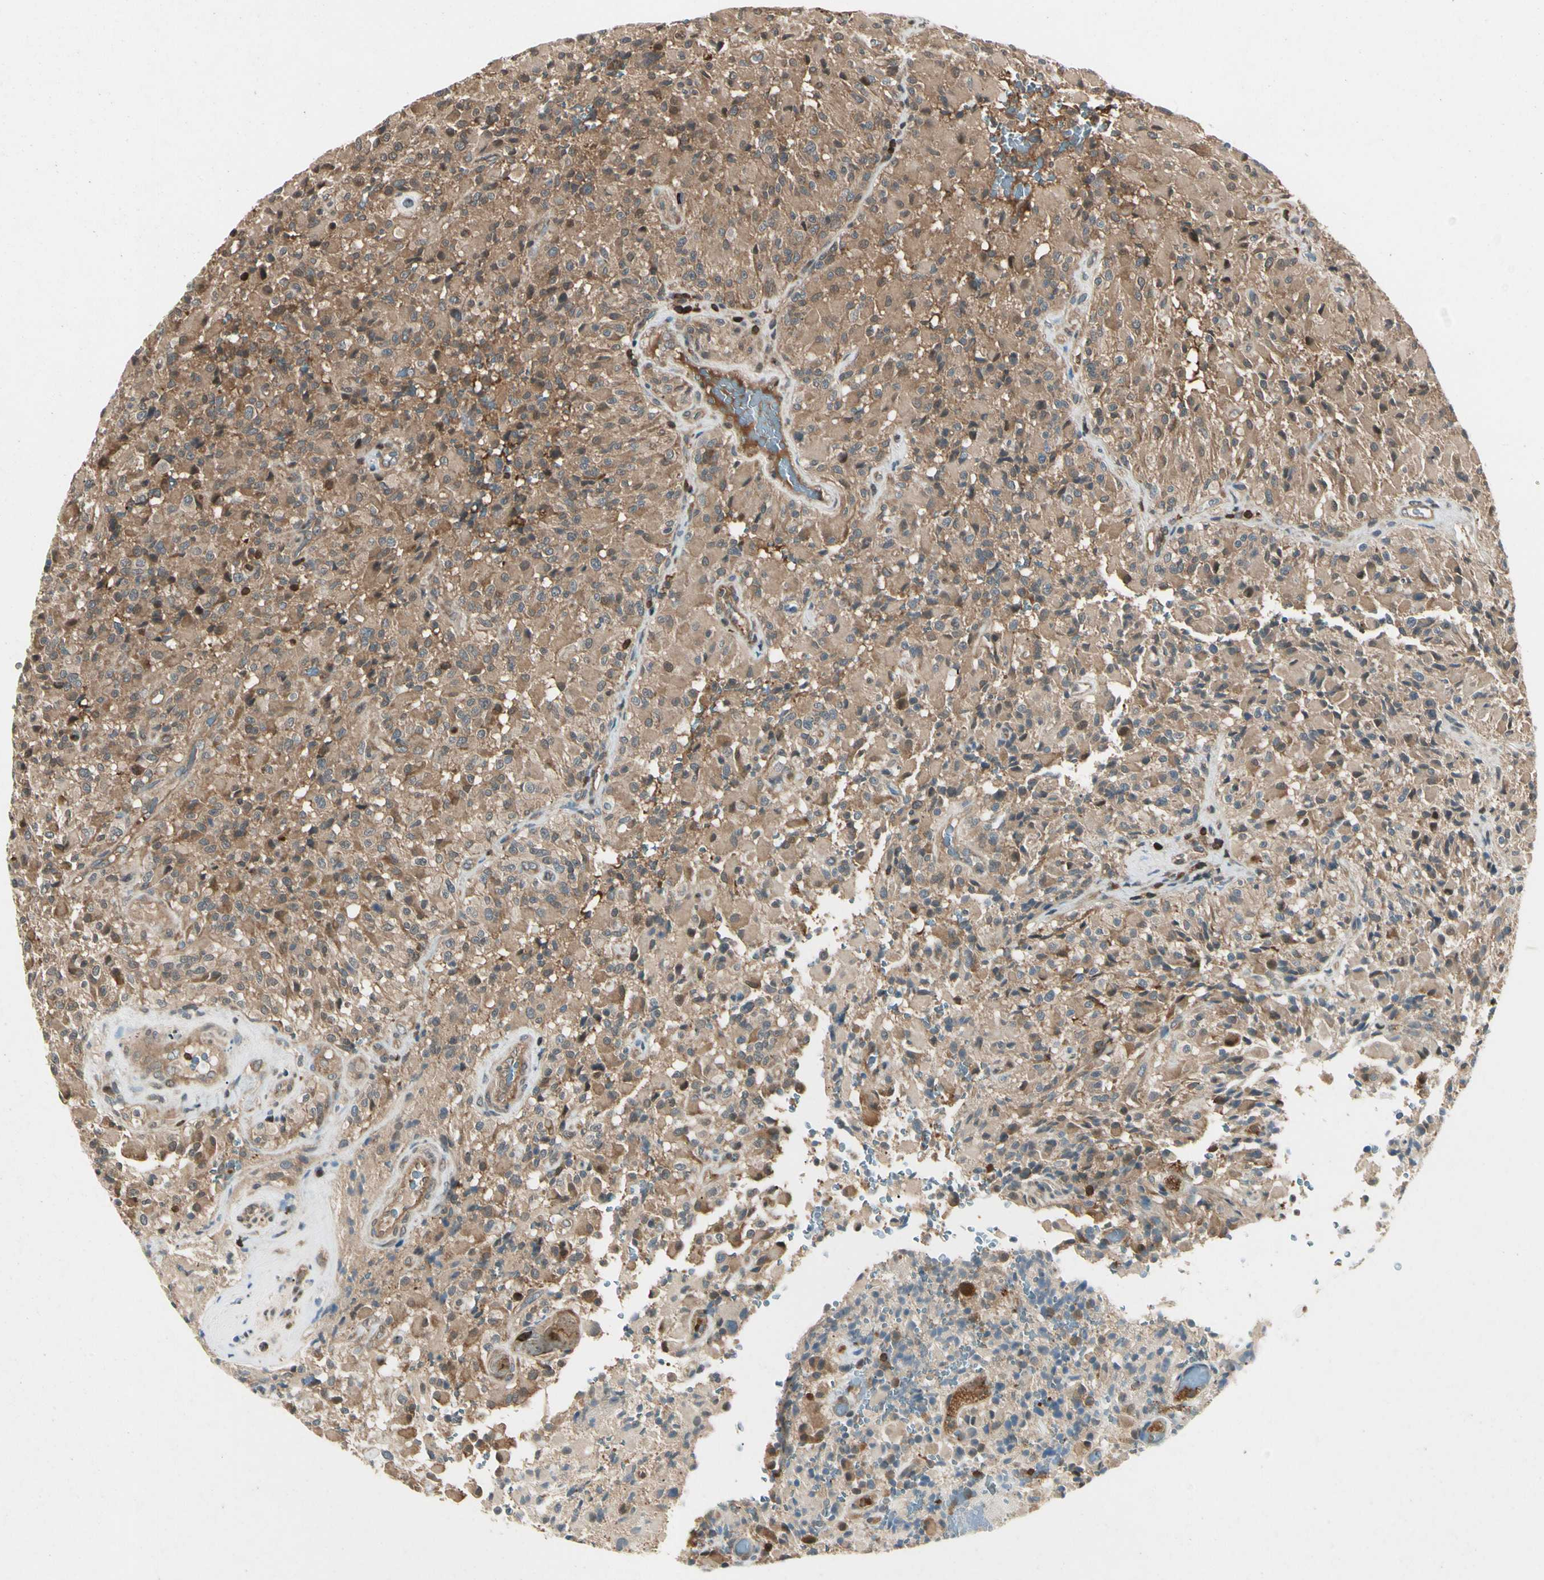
{"staining": {"intensity": "strong", "quantity": ">75%", "location": "nuclear"}, "tissue": "glioma", "cell_type": "Tumor cells", "image_type": "cancer", "snomed": [{"axis": "morphology", "description": "Glioma, malignant, High grade"}, {"axis": "topography", "description": "Brain"}], "caption": "There is high levels of strong nuclear positivity in tumor cells of glioma, as demonstrated by immunohistochemical staining (brown color).", "gene": "YWHAQ", "patient": {"sex": "male", "age": 71}}